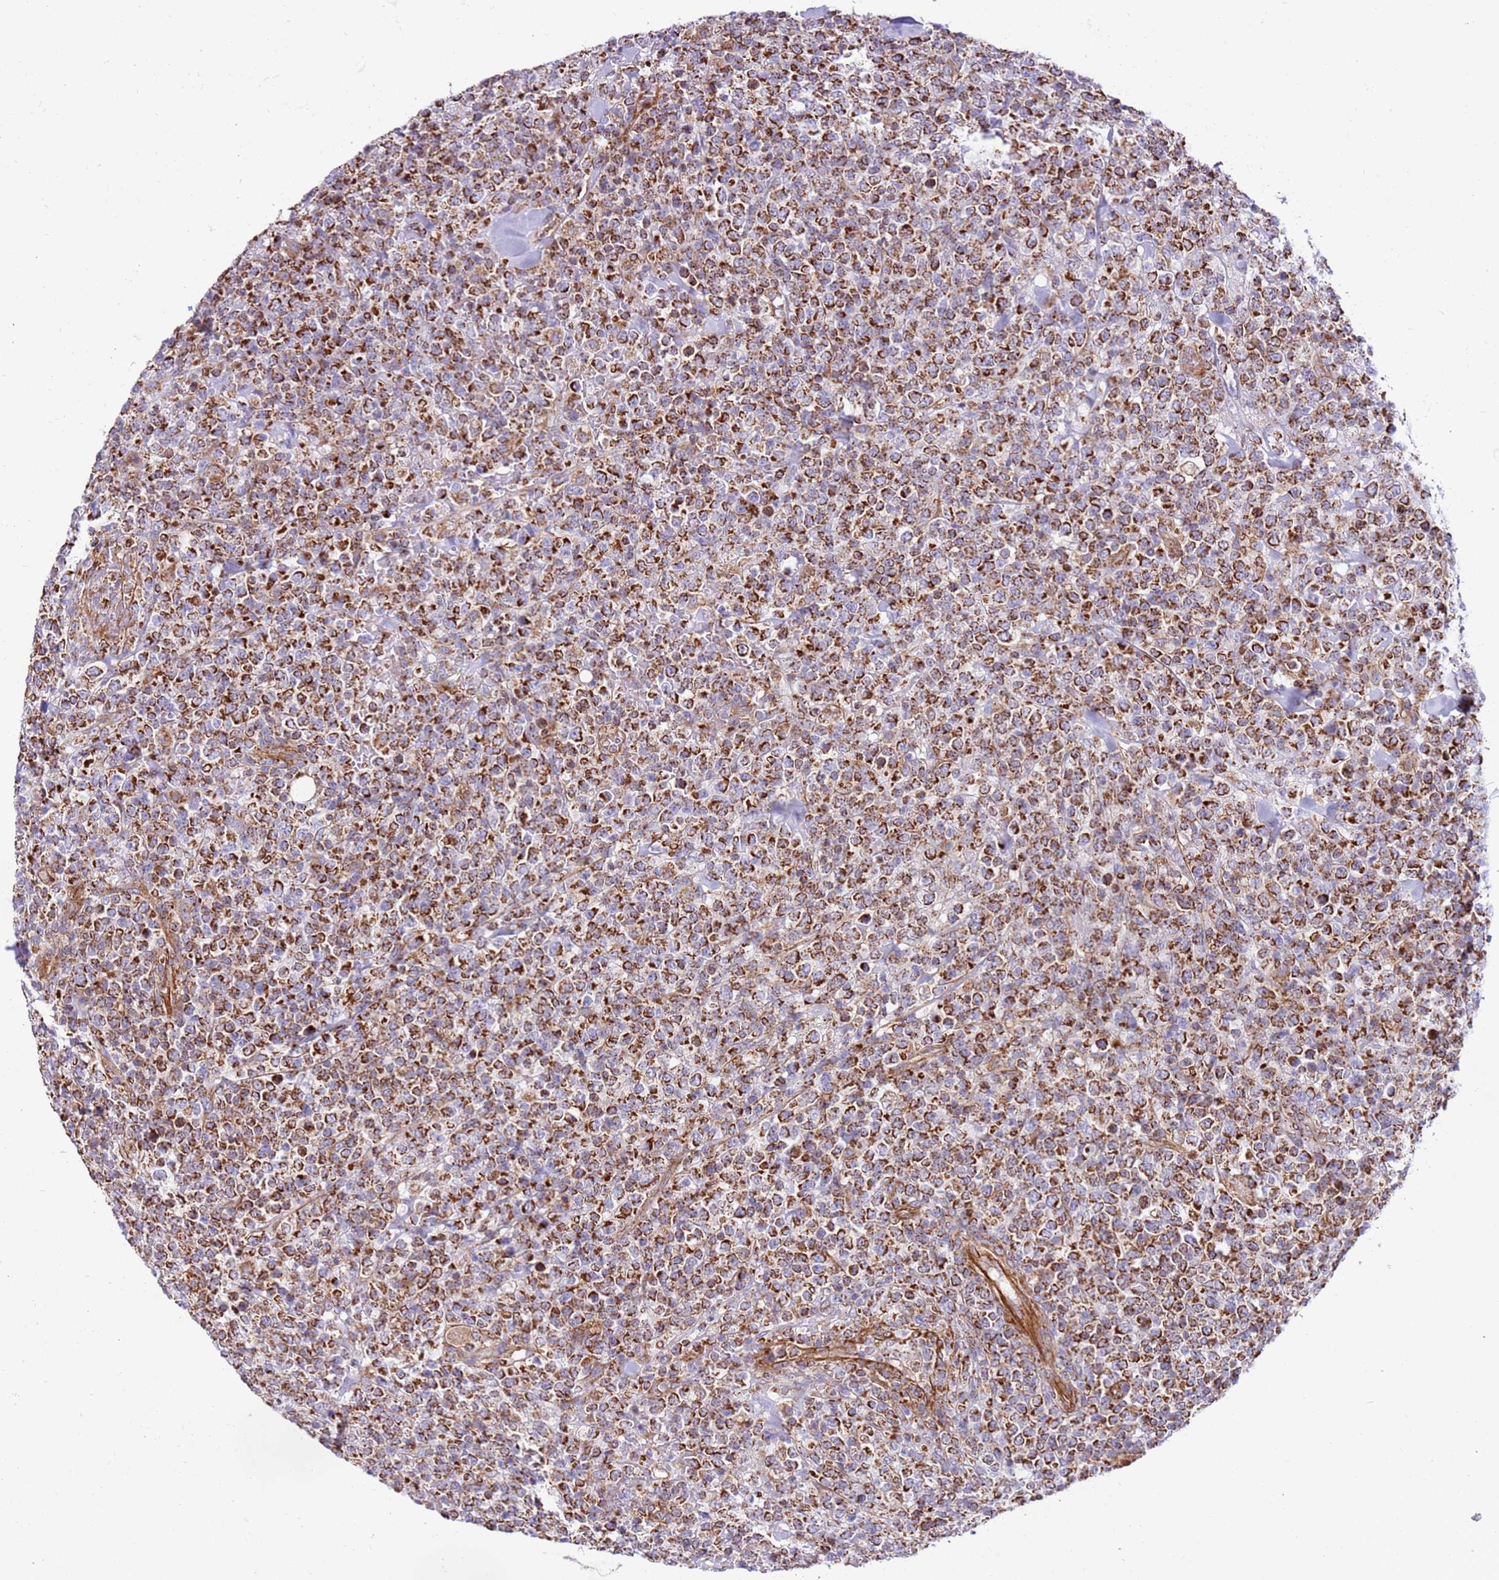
{"staining": {"intensity": "strong", "quantity": ">75%", "location": "cytoplasmic/membranous"}, "tissue": "lymphoma", "cell_type": "Tumor cells", "image_type": "cancer", "snomed": [{"axis": "morphology", "description": "Malignant lymphoma, non-Hodgkin's type, High grade"}, {"axis": "topography", "description": "Colon"}], "caption": "IHC image of neoplastic tissue: lymphoma stained using IHC shows high levels of strong protein expression localized specifically in the cytoplasmic/membranous of tumor cells, appearing as a cytoplasmic/membranous brown color.", "gene": "MRPL20", "patient": {"sex": "female", "age": 53}}